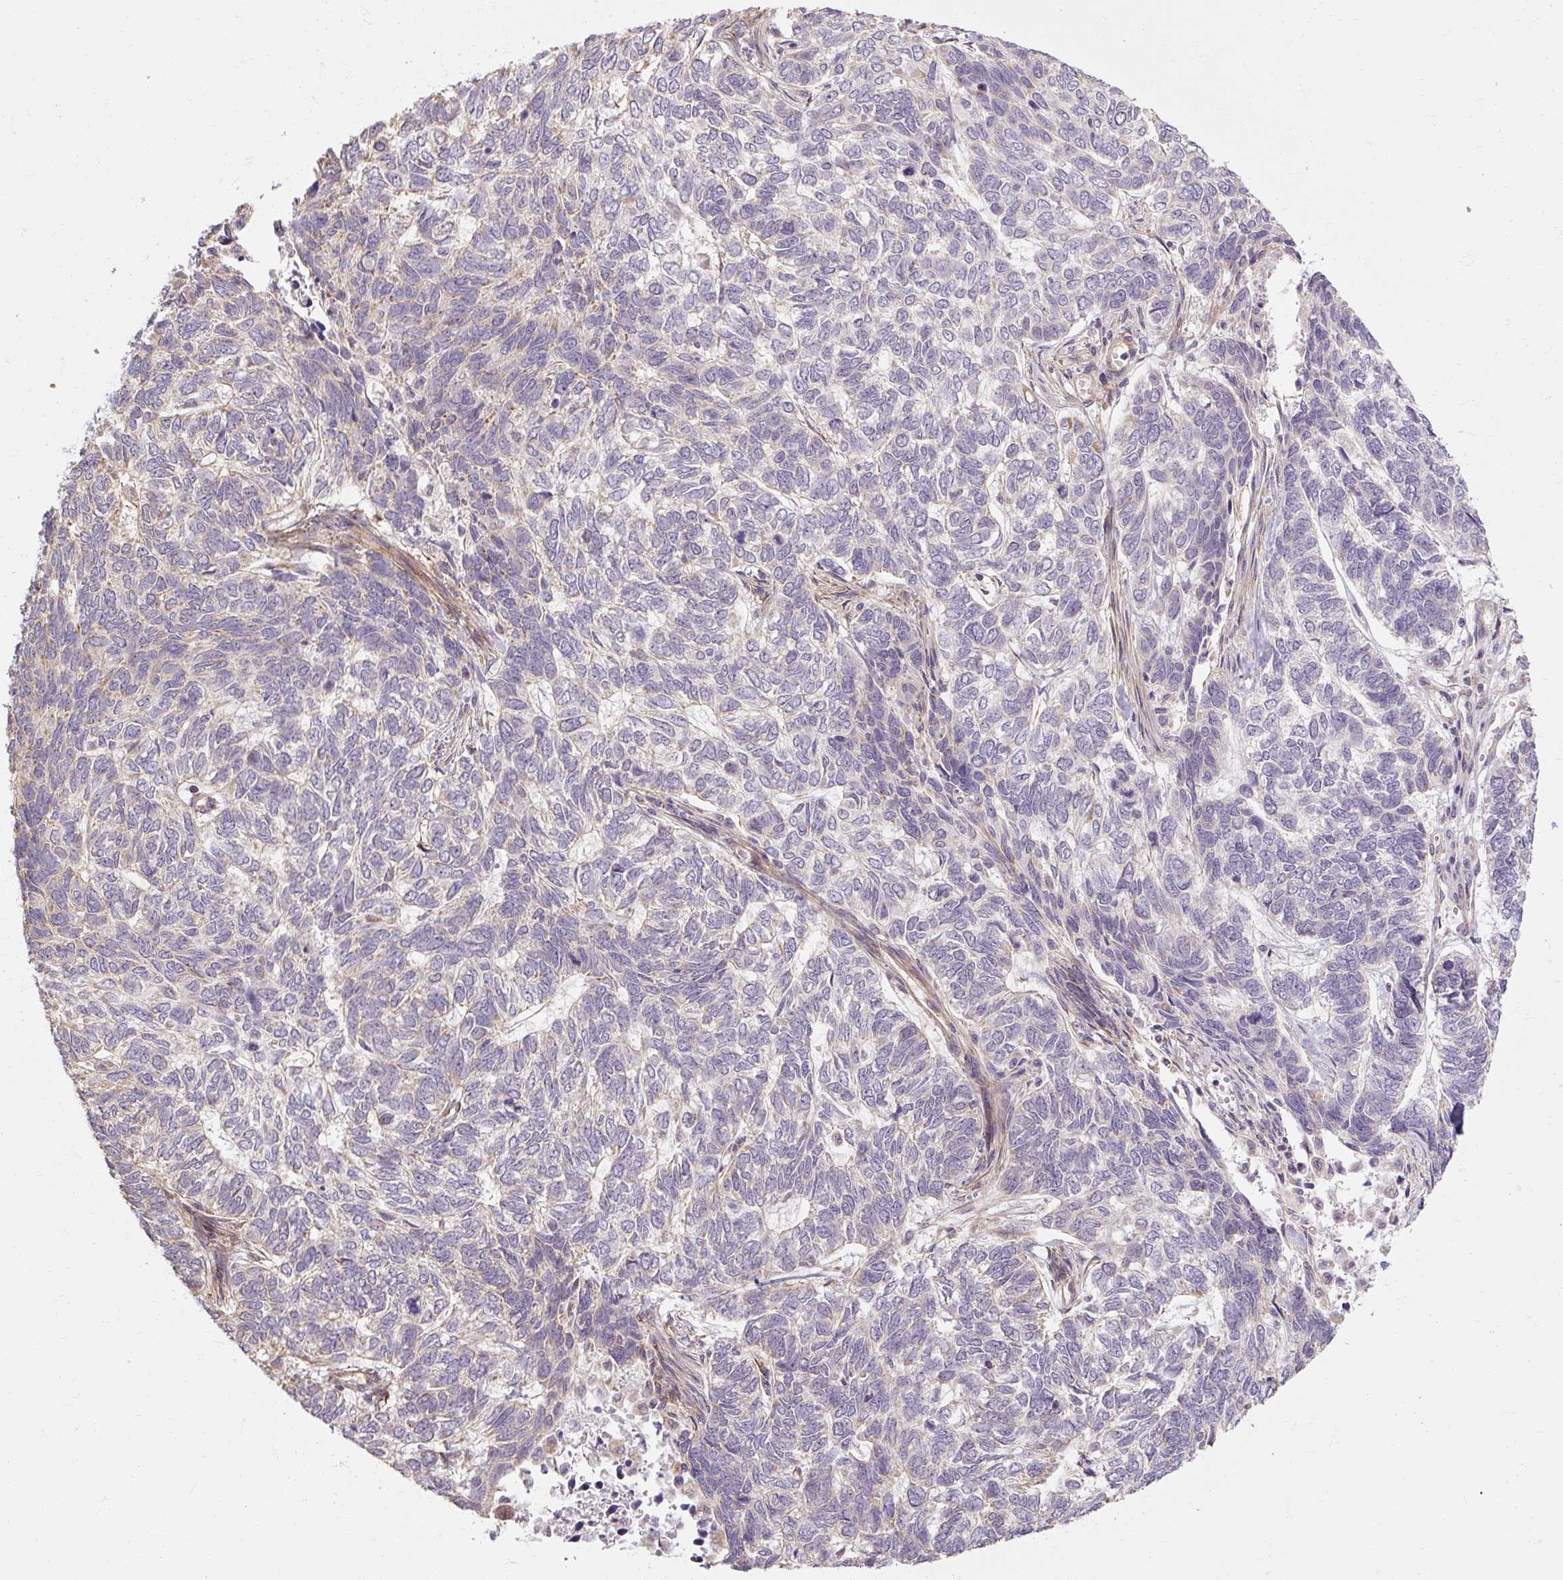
{"staining": {"intensity": "negative", "quantity": "none", "location": "none"}, "tissue": "skin cancer", "cell_type": "Tumor cells", "image_type": "cancer", "snomed": [{"axis": "morphology", "description": "Basal cell carcinoma"}, {"axis": "topography", "description": "Skin"}], "caption": "An image of skin basal cell carcinoma stained for a protein shows no brown staining in tumor cells.", "gene": "RB1CC1", "patient": {"sex": "female", "age": 65}}